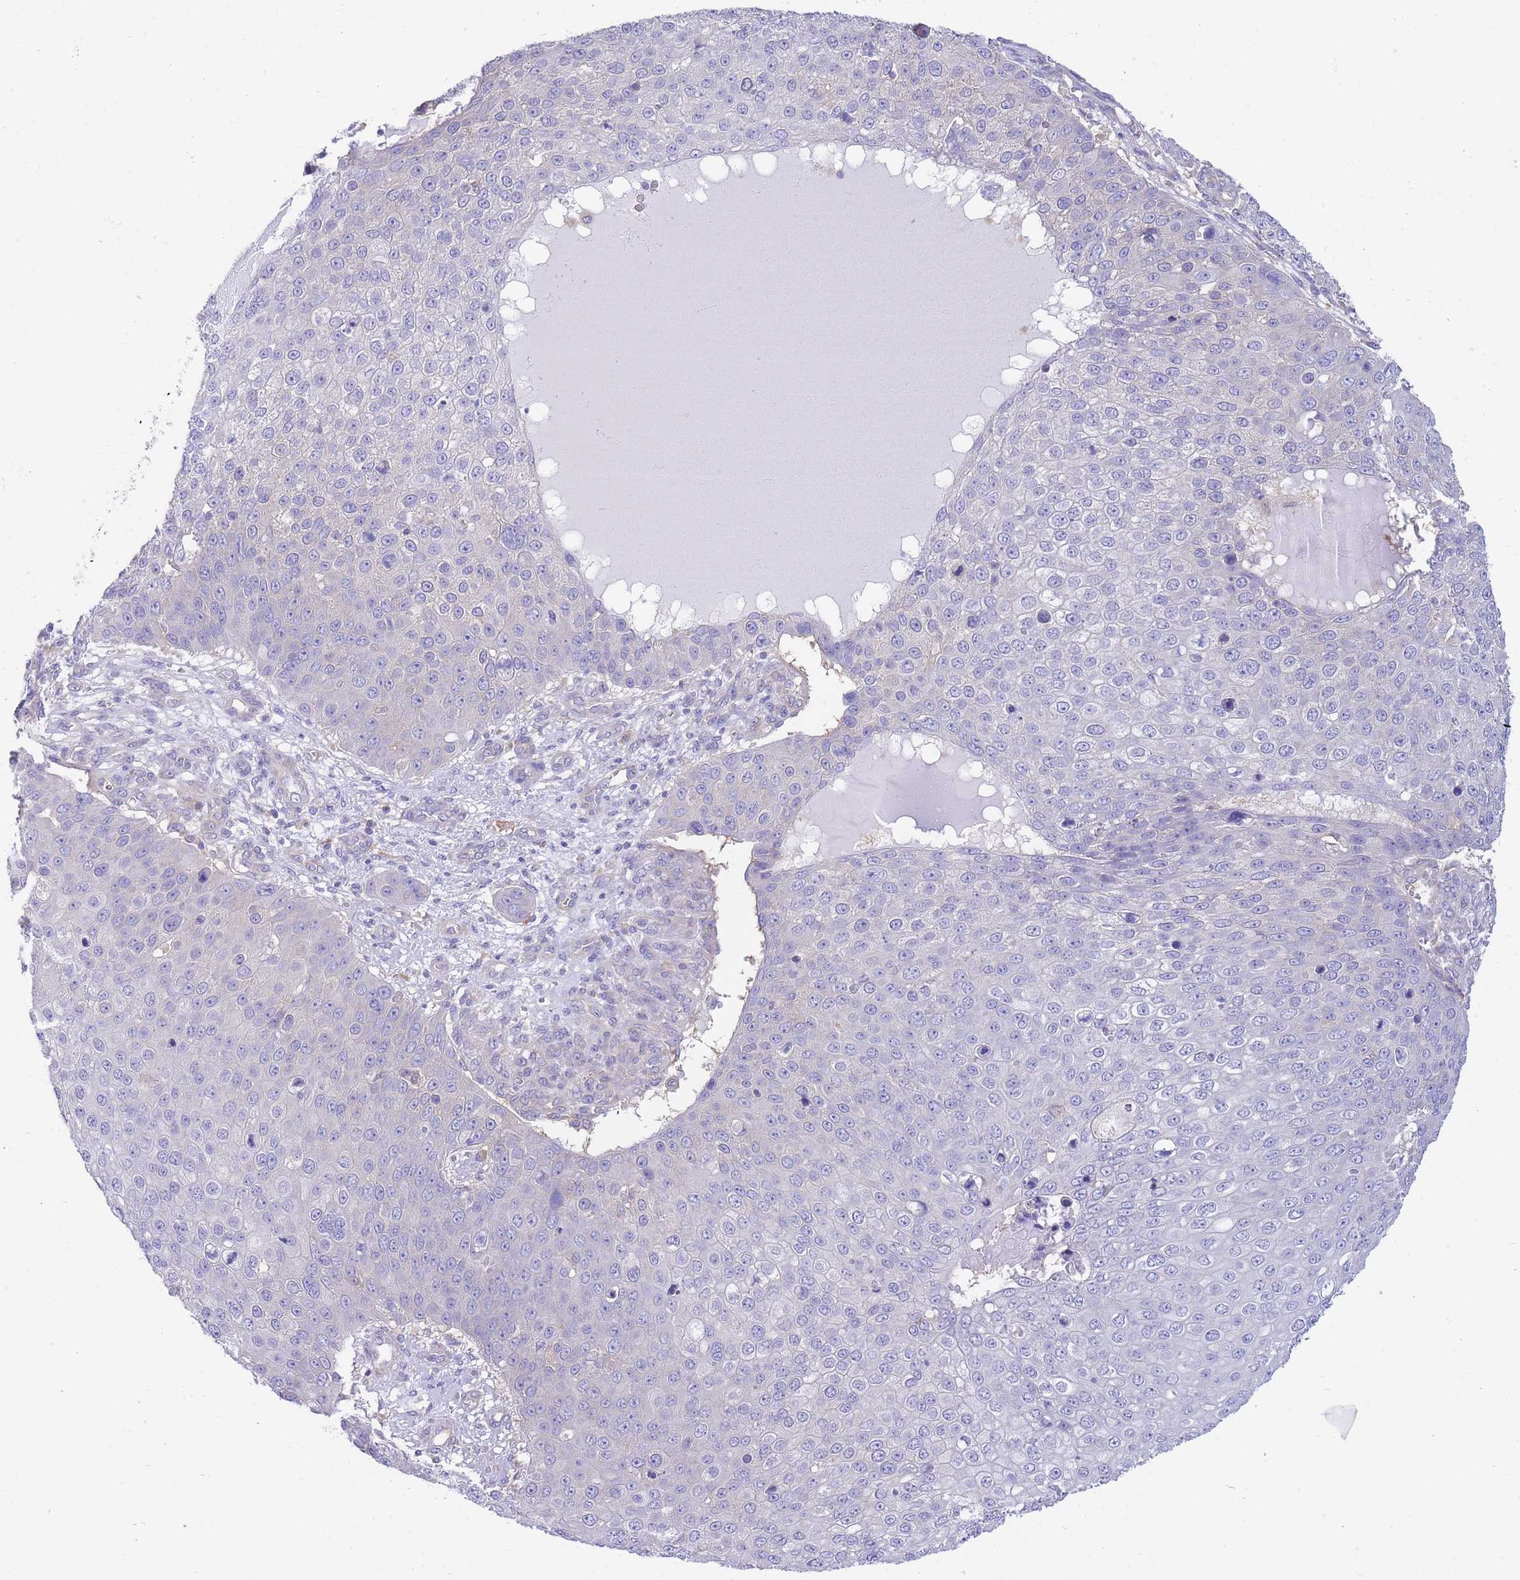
{"staining": {"intensity": "negative", "quantity": "none", "location": "none"}, "tissue": "skin cancer", "cell_type": "Tumor cells", "image_type": "cancer", "snomed": [{"axis": "morphology", "description": "Squamous cell carcinoma, NOS"}, {"axis": "topography", "description": "Skin"}], "caption": "IHC histopathology image of neoplastic tissue: human skin cancer stained with DAB displays no significant protein staining in tumor cells.", "gene": "NAMPT", "patient": {"sex": "male", "age": 71}}